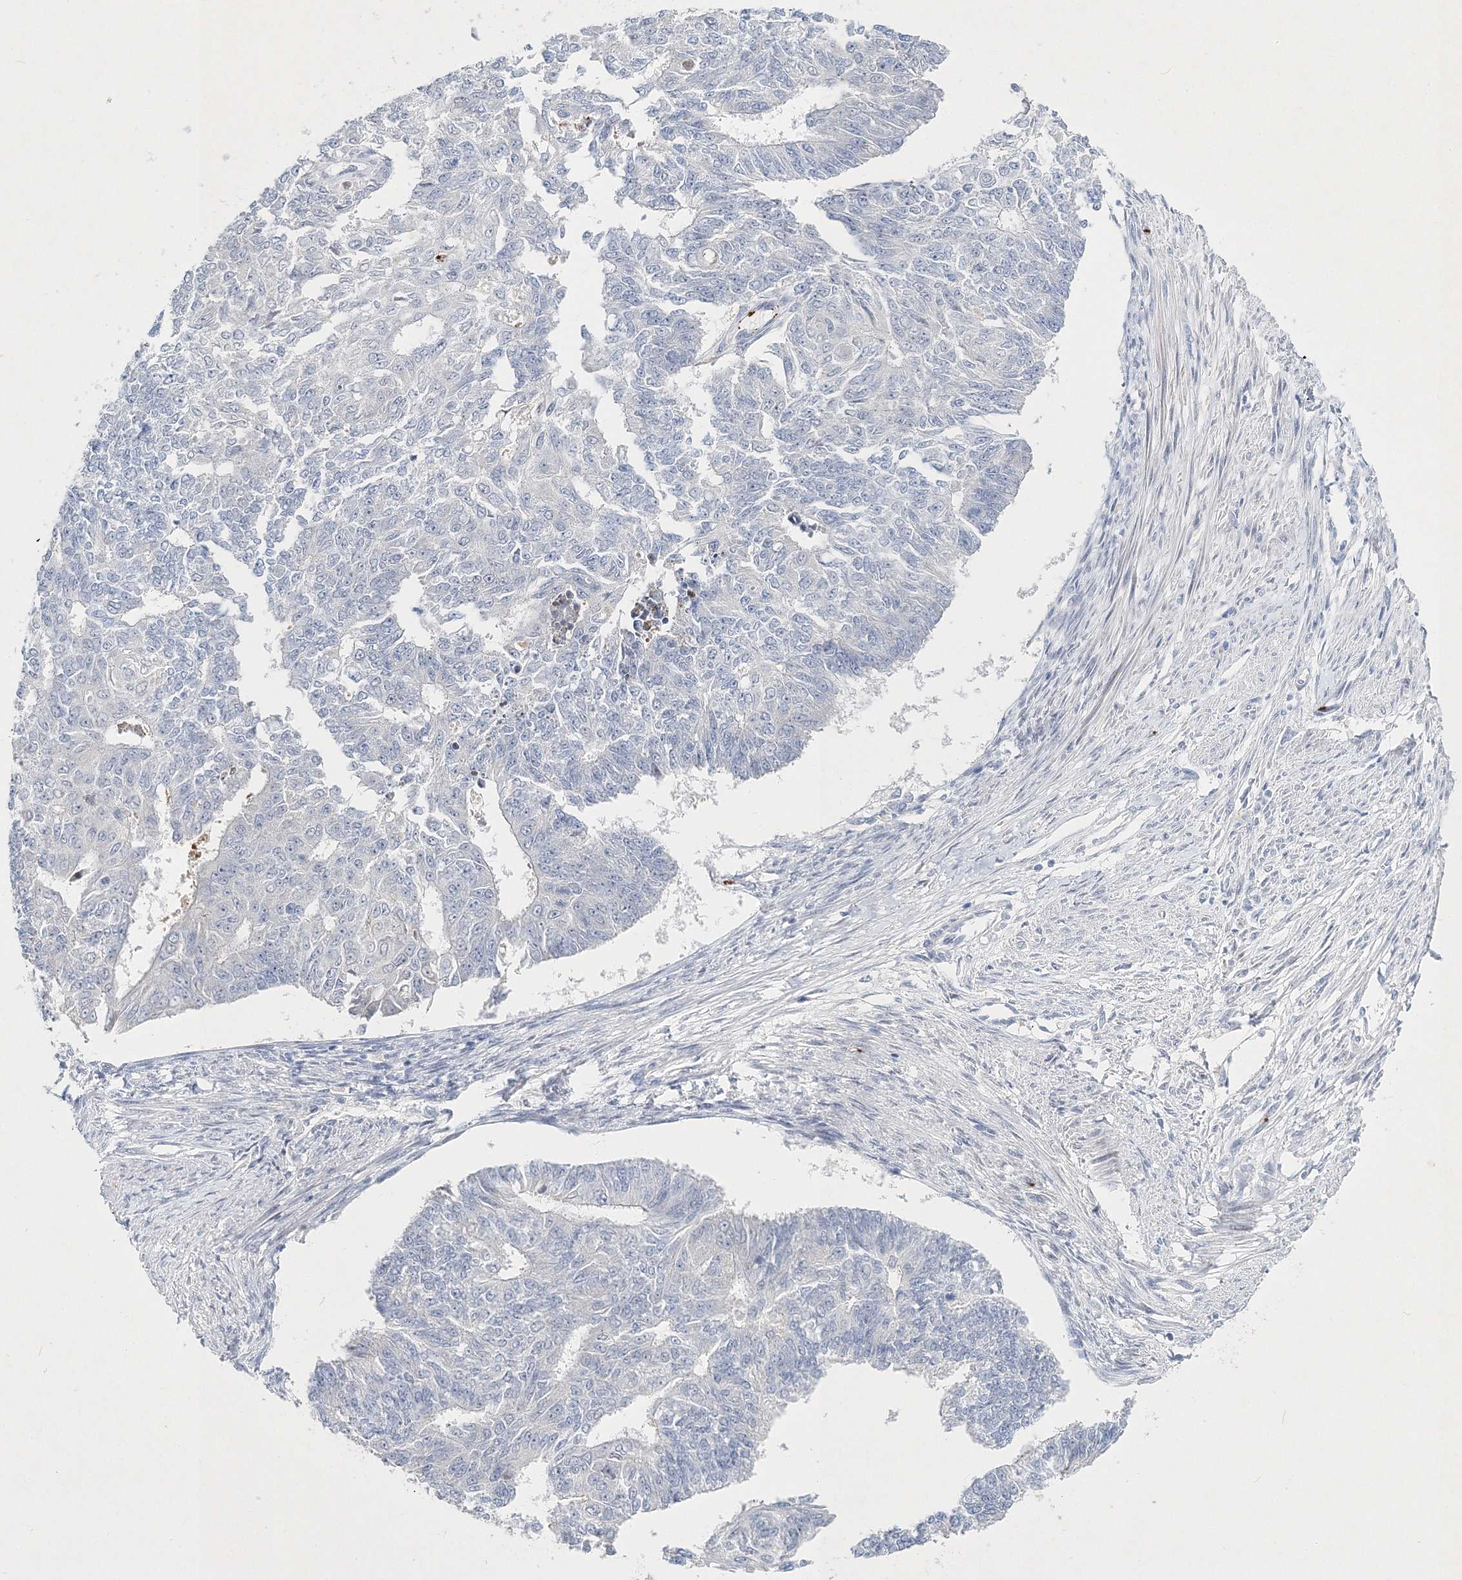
{"staining": {"intensity": "negative", "quantity": "none", "location": "none"}, "tissue": "endometrial cancer", "cell_type": "Tumor cells", "image_type": "cancer", "snomed": [{"axis": "morphology", "description": "Adenocarcinoma, NOS"}, {"axis": "topography", "description": "Endometrium"}], "caption": "Immunohistochemistry (IHC) image of adenocarcinoma (endometrial) stained for a protein (brown), which reveals no staining in tumor cells. The staining is performed using DAB brown chromogen with nuclei counter-stained in using hematoxylin.", "gene": "MYOZ2", "patient": {"sex": "female", "age": 32}}